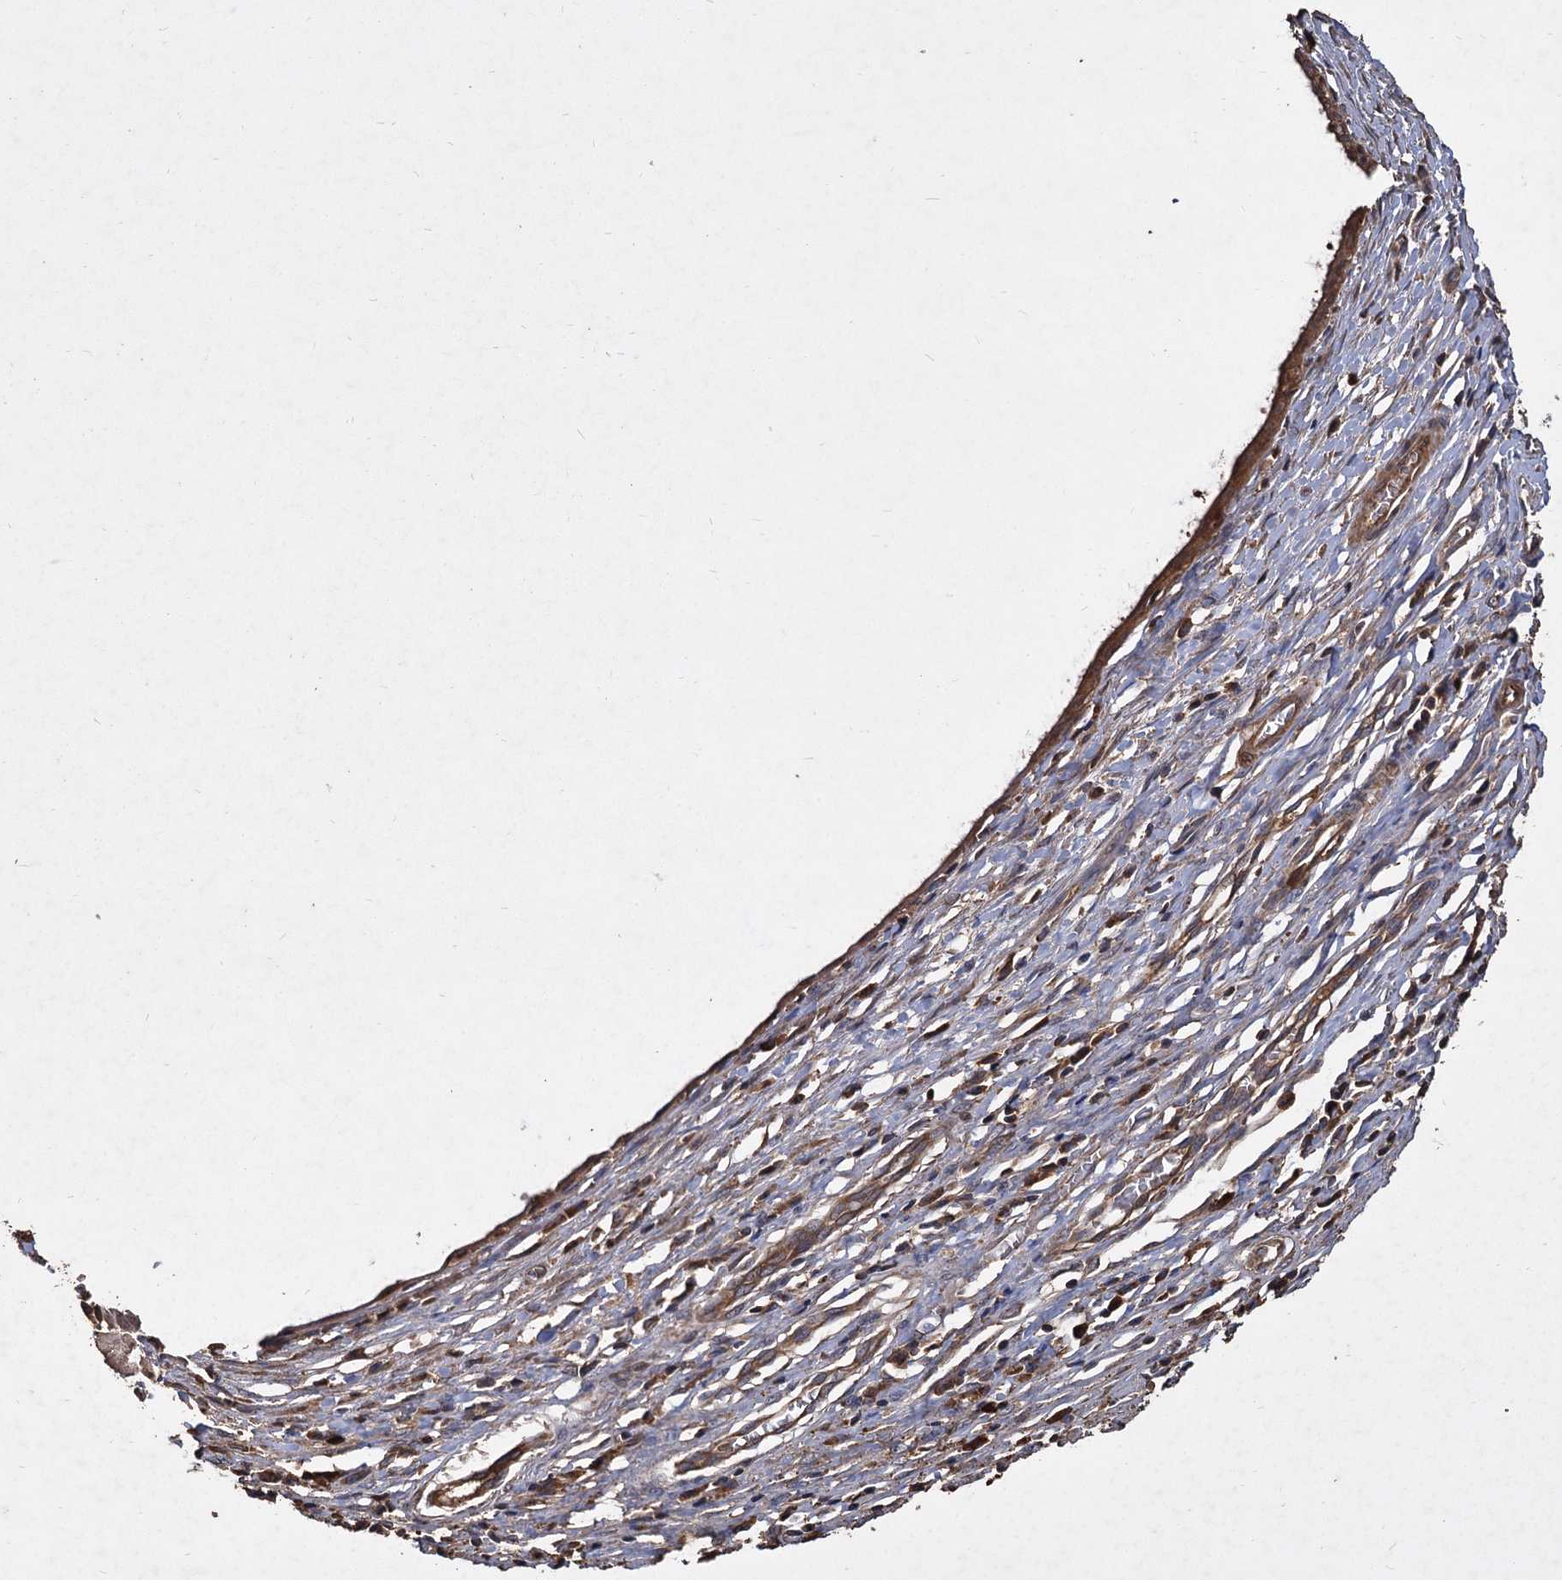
{"staining": {"intensity": "weak", "quantity": "25%-75%", "location": "cytoplasmic/membranous"}, "tissue": "cervix", "cell_type": "Glandular cells", "image_type": "normal", "snomed": [{"axis": "morphology", "description": "Normal tissue, NOS"}, {"axis": "topography", "description": "Cervix"}], "caption": "Human cervix stained for a protein (brown) exhibits weak cytoplasmic/membranous positive staining in about 25%-75% of glandular cells.", "gene": "GCLC", "patient": {"sex": "female", "age": 55}}